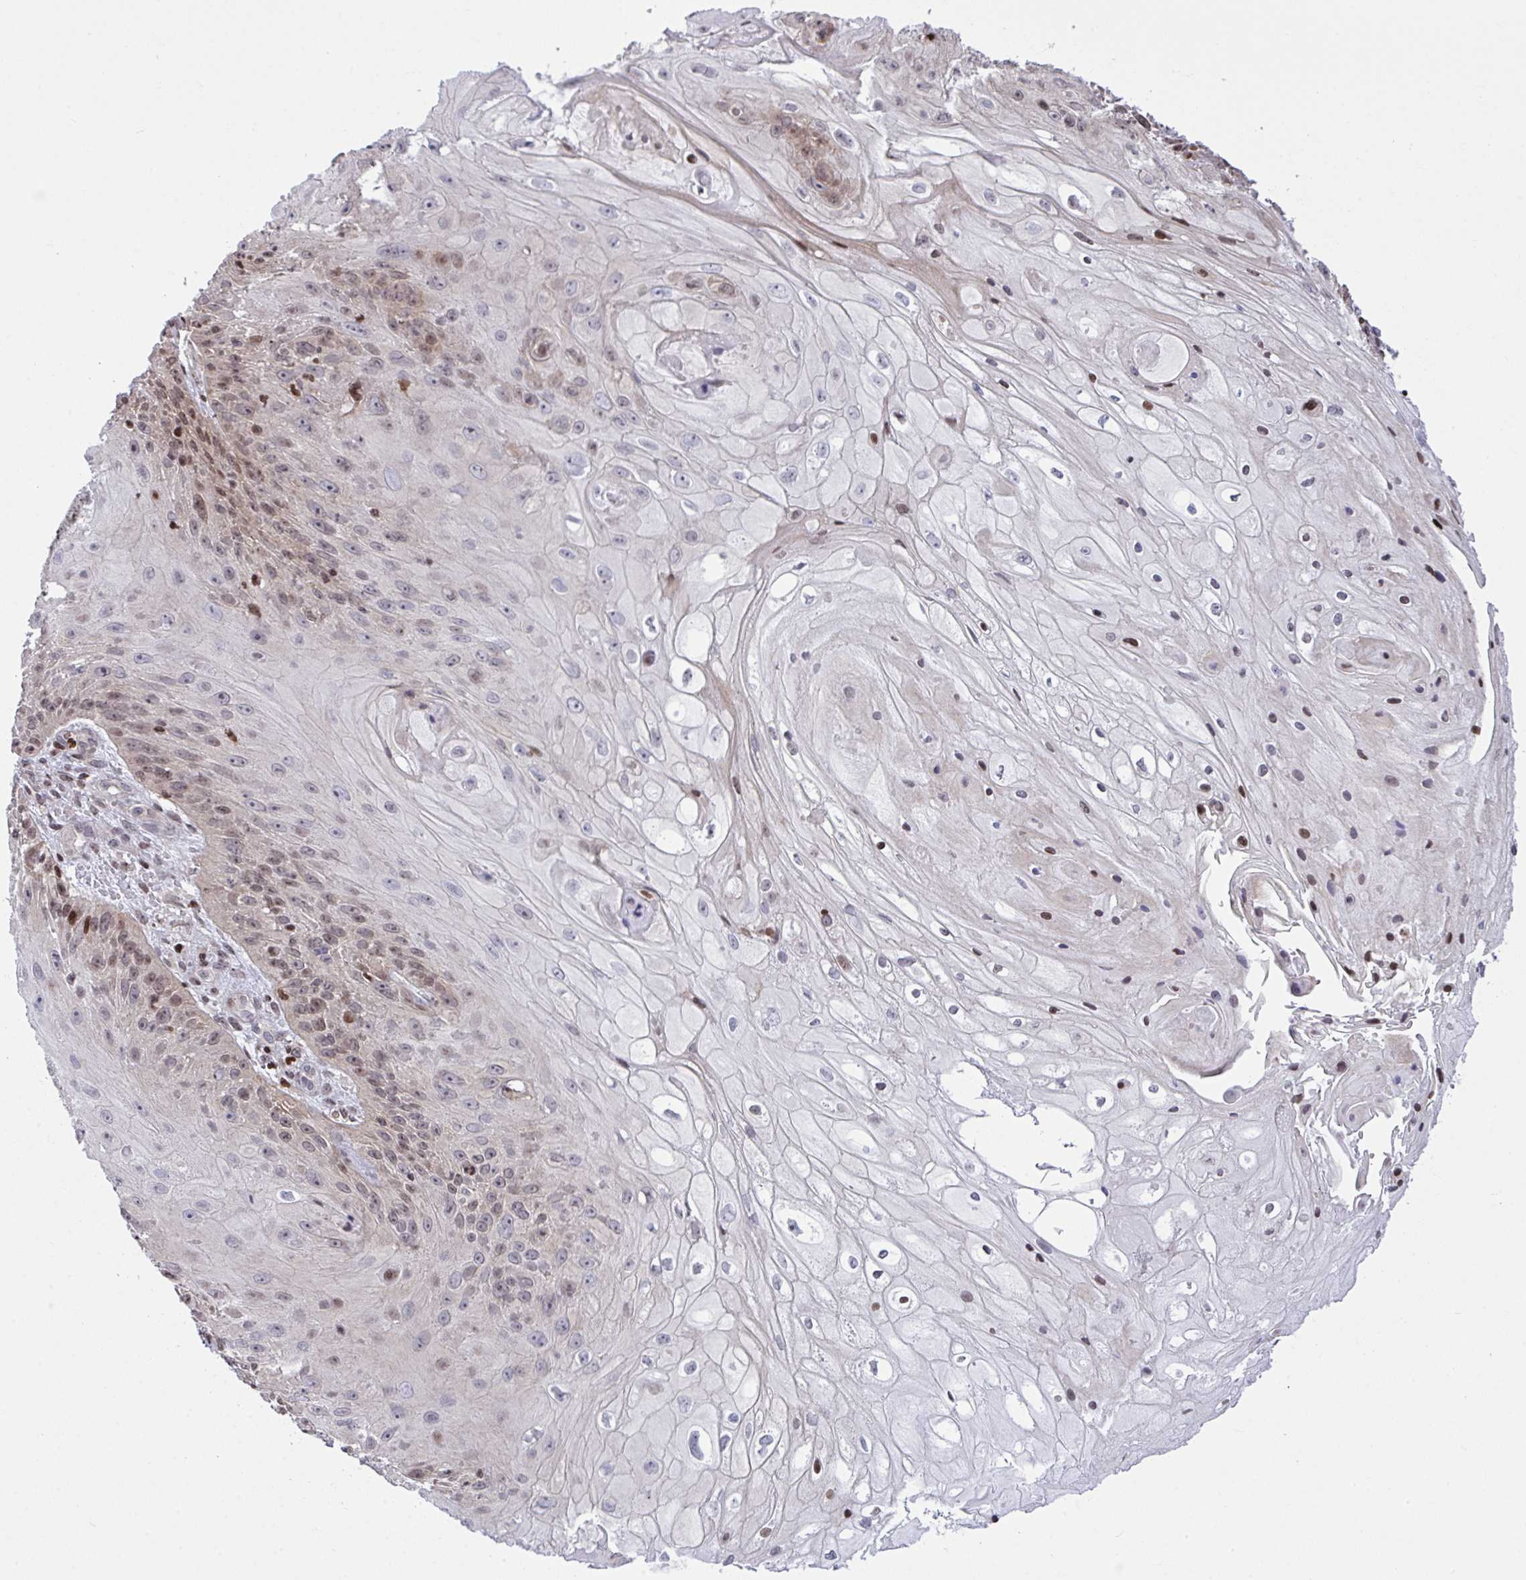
{"staining": {"intensity": "weak", "quantity": "25%-75%", "location": "nuclear"}, "tissue": "skin cancer", "cell_type": "Tumor cells", "image_type": "cancer", "snomed": [{"axis": "morphology", "description": "Squamous cell carcinoma, NOS"}, {"axis": "topography", "description": "Skin"}, {"axis": "topography", "description": "Vulva"}], "caption": "Brown immunohistochemical staining in human skin squamous cell carcinoma exhibits weak nuclear staining in approximately 25%-75% of tumor cells.", "gene": "RAPGEF5", "patient": {"sex": "female", "age": 76}}